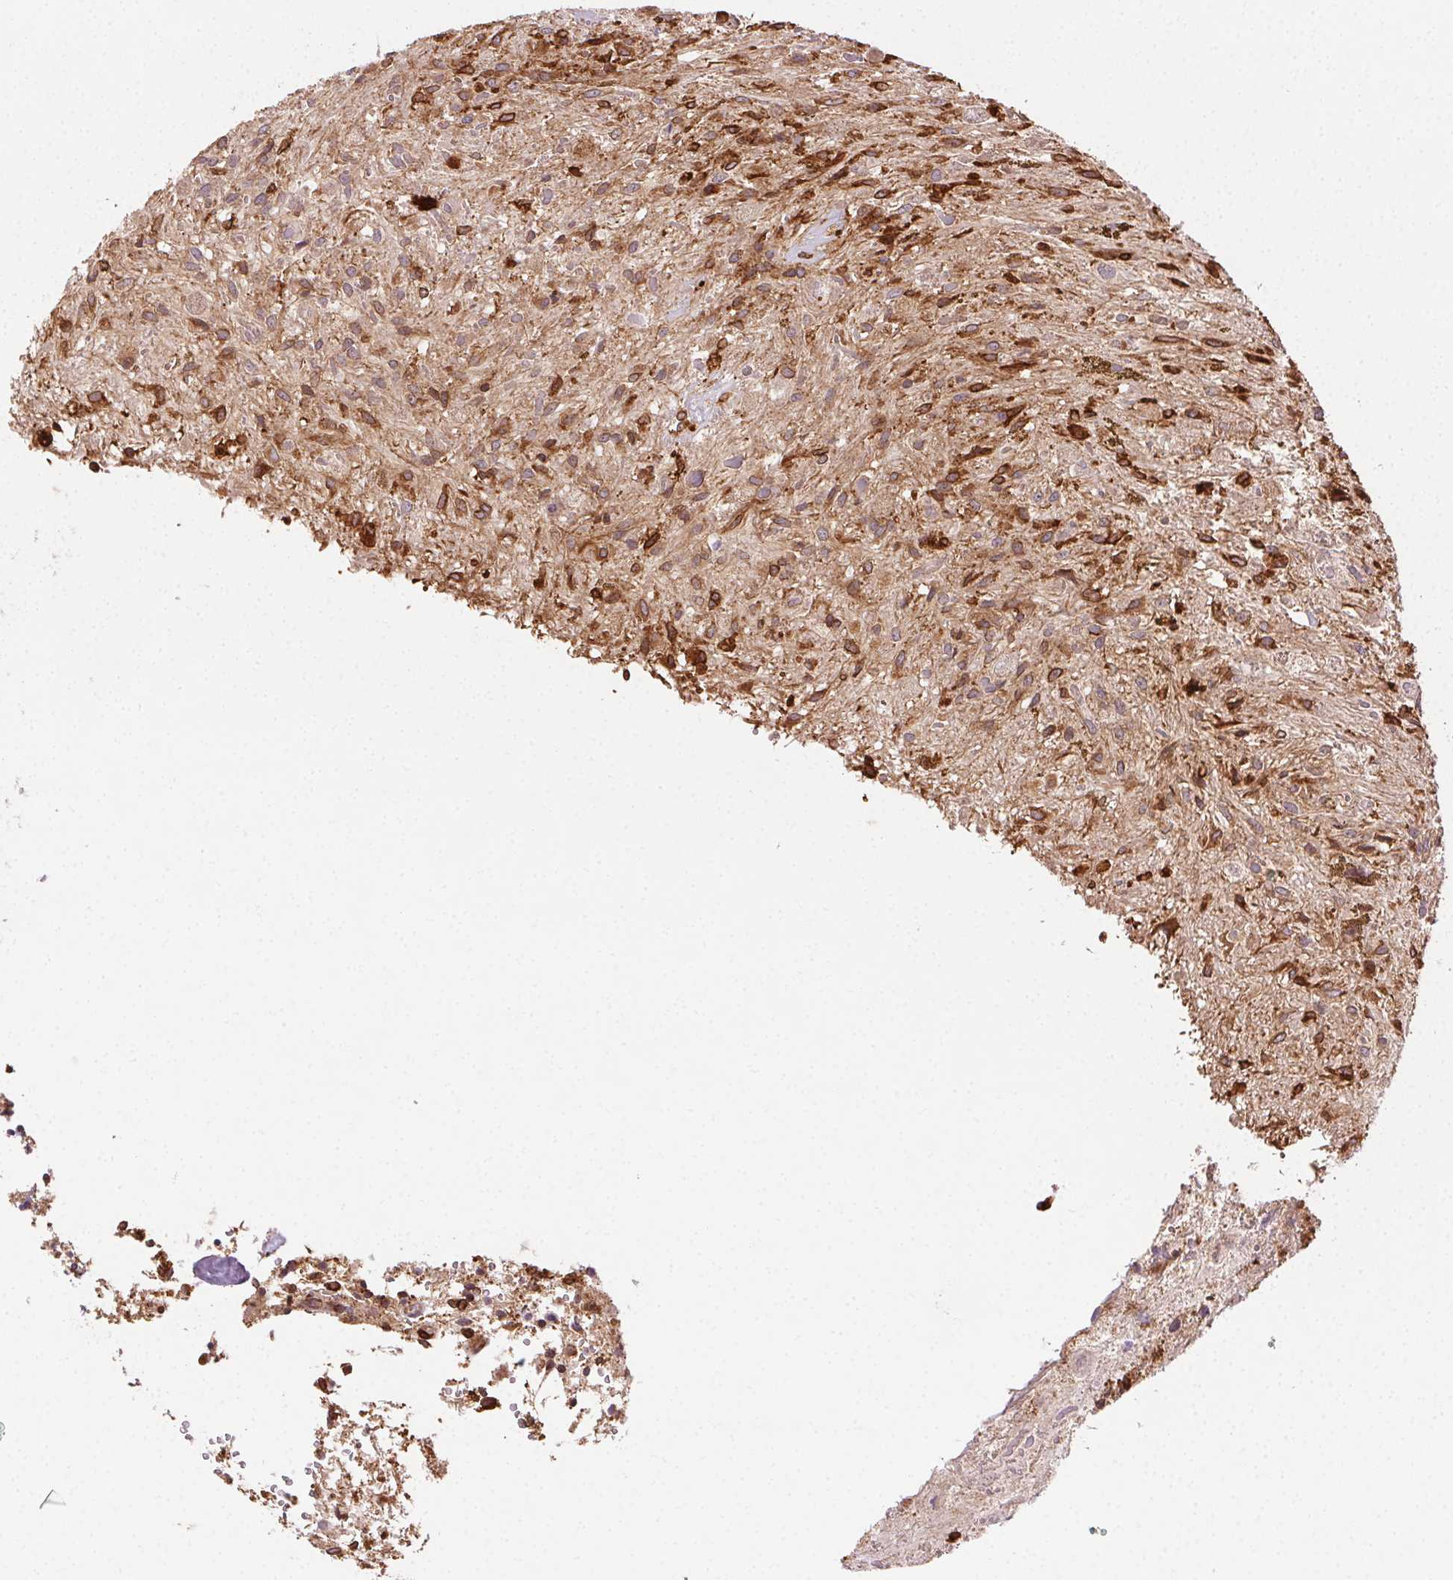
{"staining": {"intensity": "strong", "quantity": "25%-75%", "location": "cytoplasmic/membranous"}, "tissue": "glioma", "cell_type": "Tumor cells", "image_type": "cancer", "snomed": [{"axis": "morphology", "description": "Glioma, malignant, Low grade"}, {"axis": "topography", "description": "Cerebellum"}], "caption": "Immunohistochemistry image of neoplastic tissue: human malignant low-grade glioma stained using immunohistochemistry (IHC) shows high levels of strong protein expression localized specifically in the cytoplasmic/membranous of tumor cells, appearing as a cytoplasmic/membranous brown color.", "gene": "RNASET2", "patient": {"sex": "female", "age": 14}}